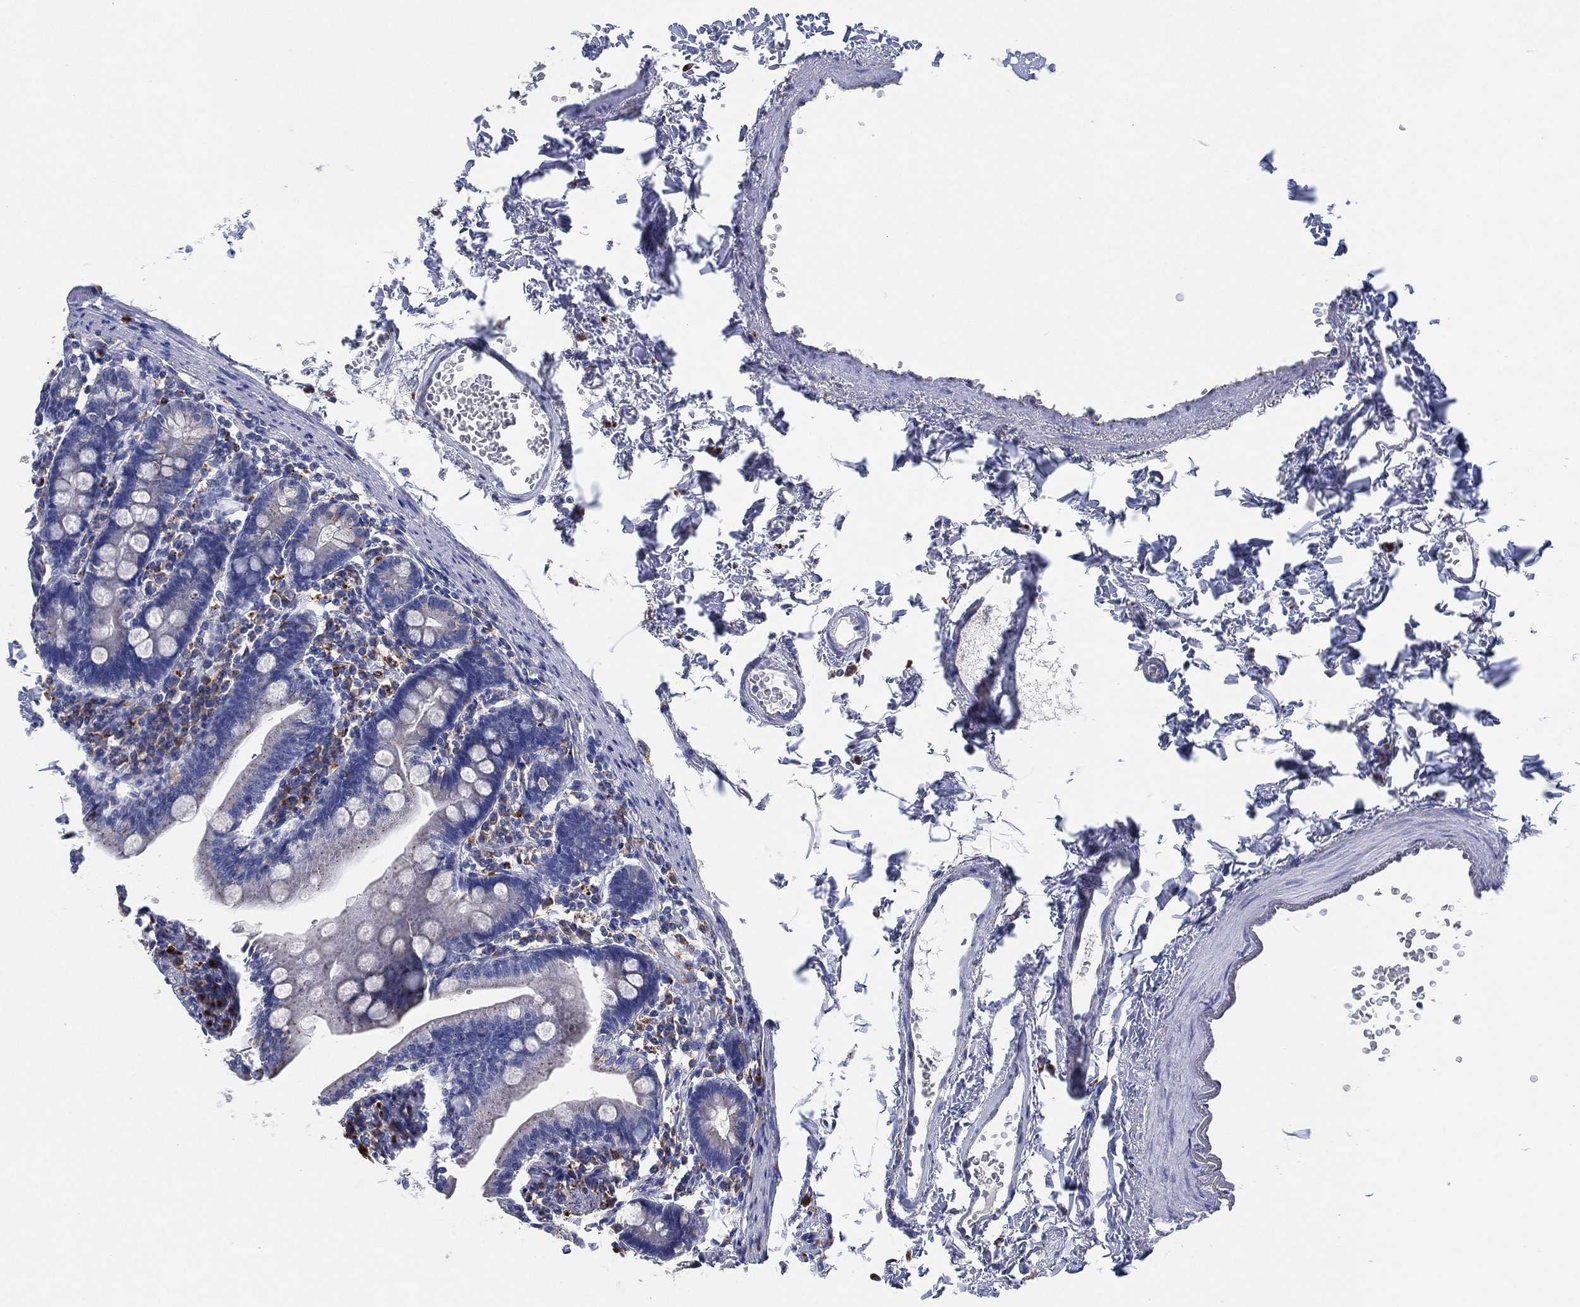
{"staining": {"intensity": "negative", "quantity": "none", "location": "none"}, "tissue": "duodenum", "cell_type": "Glandular cells", "image_type": "normal", "snomed": [{"axis": "morphology", "description": "Normal tissue, NOS"}, {"axis": "topography", "description": "Duodenum"}], "caption": "IHC of normal duodenum displays no staining in glandular cells.", "gene": "GALNS", "patient": {"sex": "female", "age": 67}}